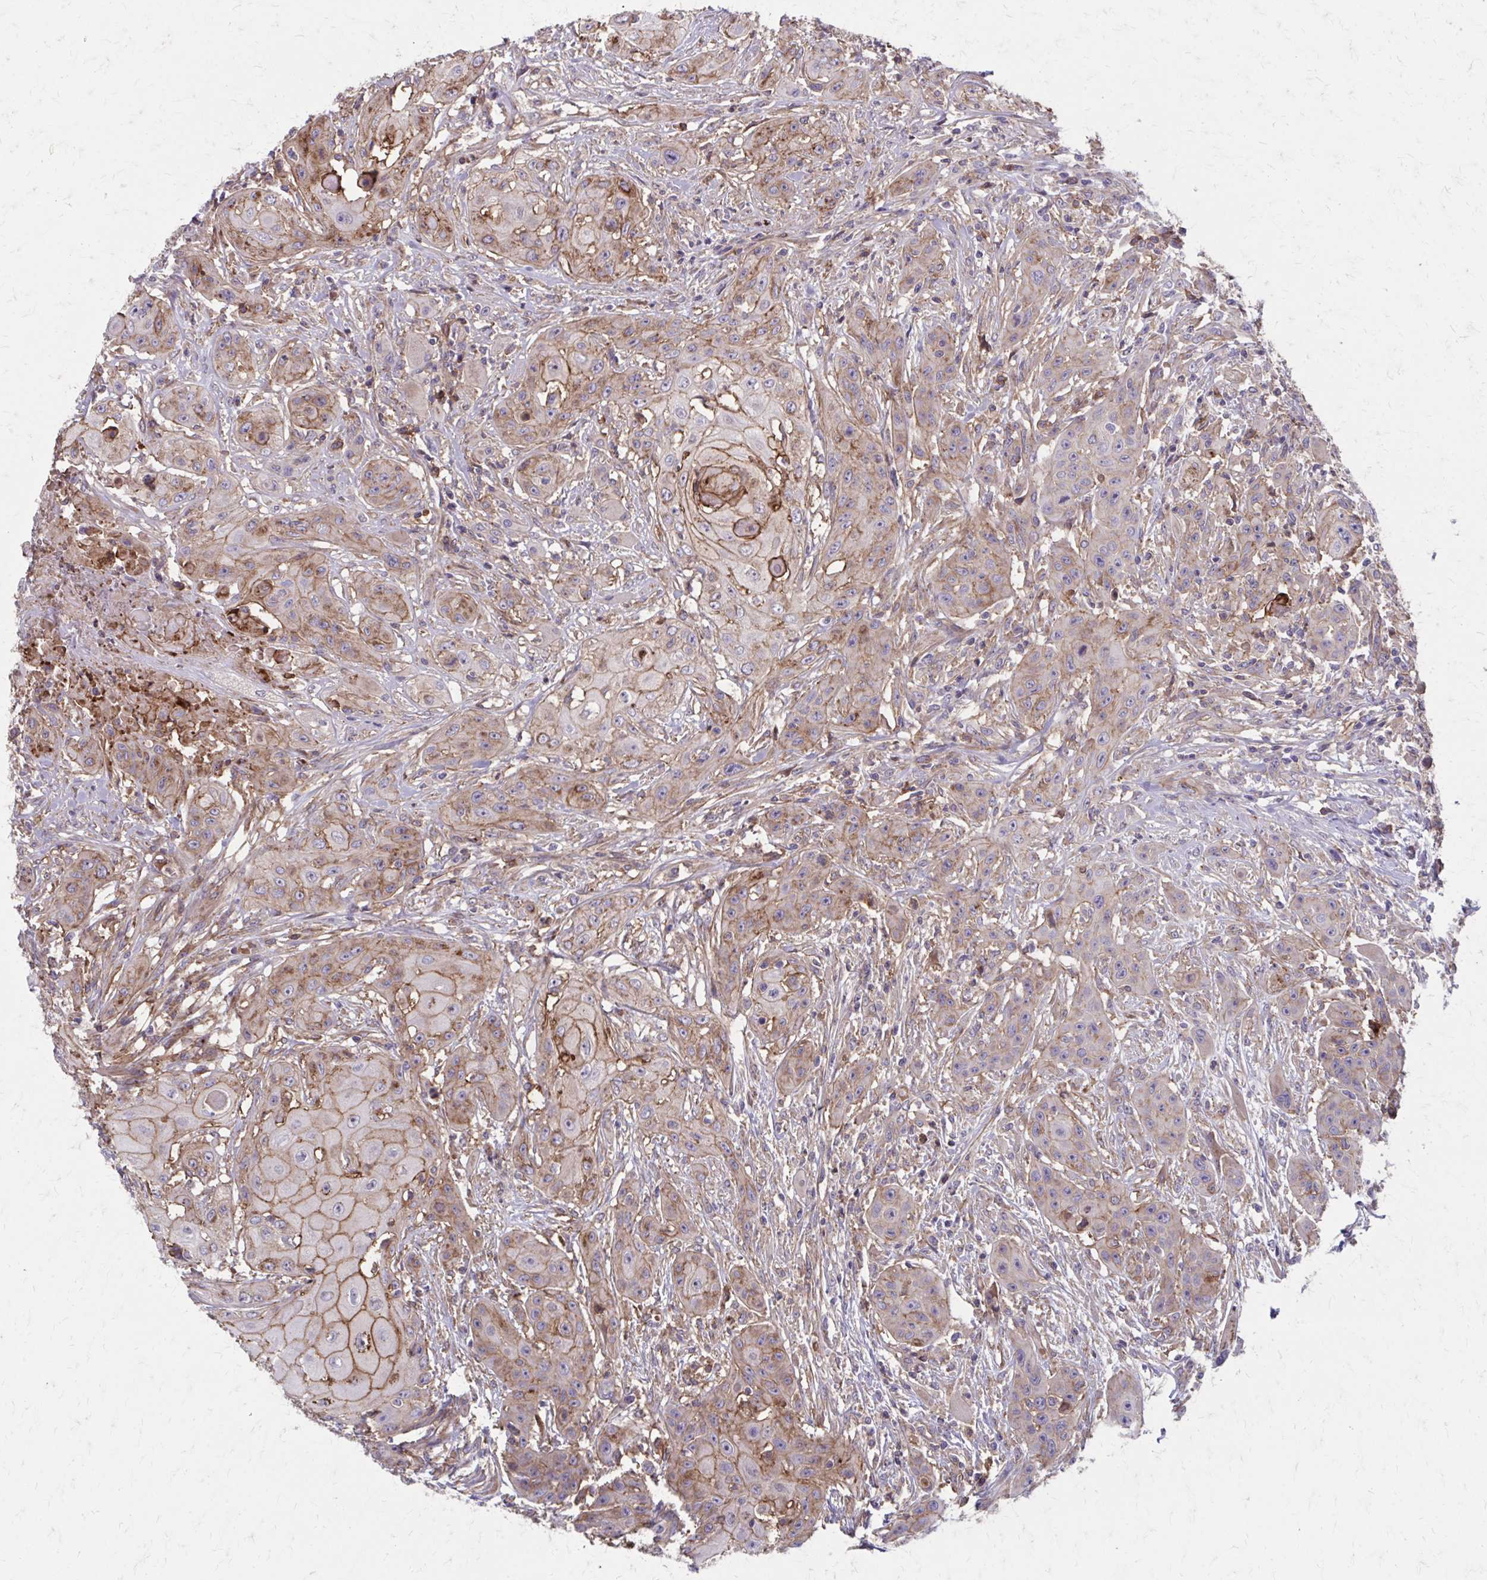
{"staining": {"intensity": "moderate", "quantity": "25%-75%", "location": "cytoplasmic/membranous"}, "tissue": "head and neck cancer", "cell_type": "Tumor cells", "image_type": "cancer", "snomed": [{"axis": "morphology", "description": "Squamous cell carcinoma, NOS"}, {"axis": "topography", "description": "Oral tissue"}, {"axis": "topography", "description": "Head-Neck"}, {"axis": "topography", "description": "Neck, NOS"}], "caption": "Head and neck squamous cell carcinoma stained with a protein marker shows moderate staining in tumor cells.", "gene": "MMP14", "patient": {"sex": "female", "age": 55}}